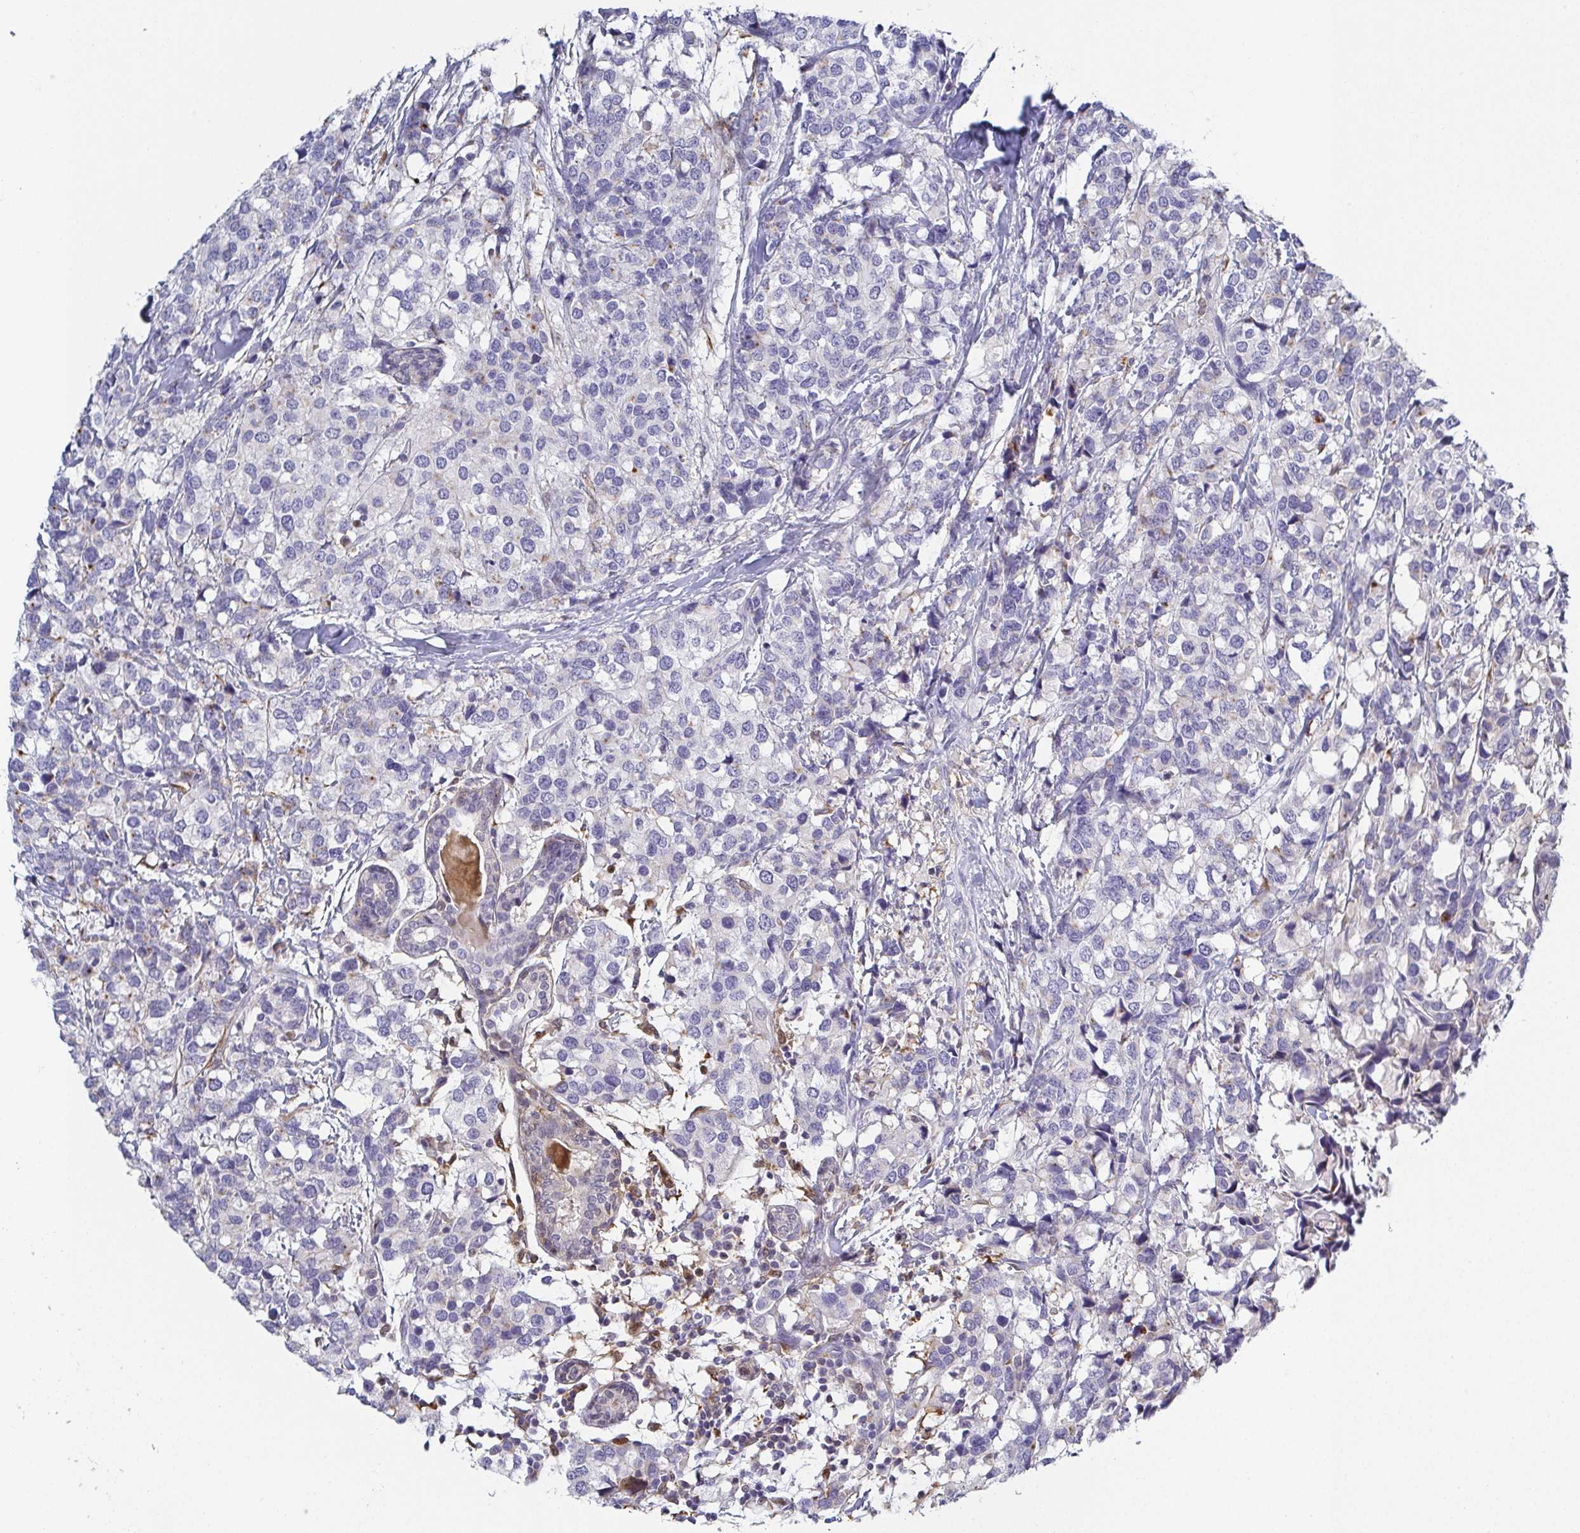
{"staining": {"intensity": "negative", "quantity": "none", "location": "none"}, "tissue": "breast cancer", "cell_type": "Tumor cells", "image_type": "cancer", "snomed": [{"axis": "morphology", "description": "Lobular carcinoma"}, {"axis": "topography", "description": "Breast"}], "caption": "There is no significant positivity in tumor cells of breast cancer (lobular carcinoma).", "gene": "RNASE7", "patient": {"sex": "female", "age": 59}}